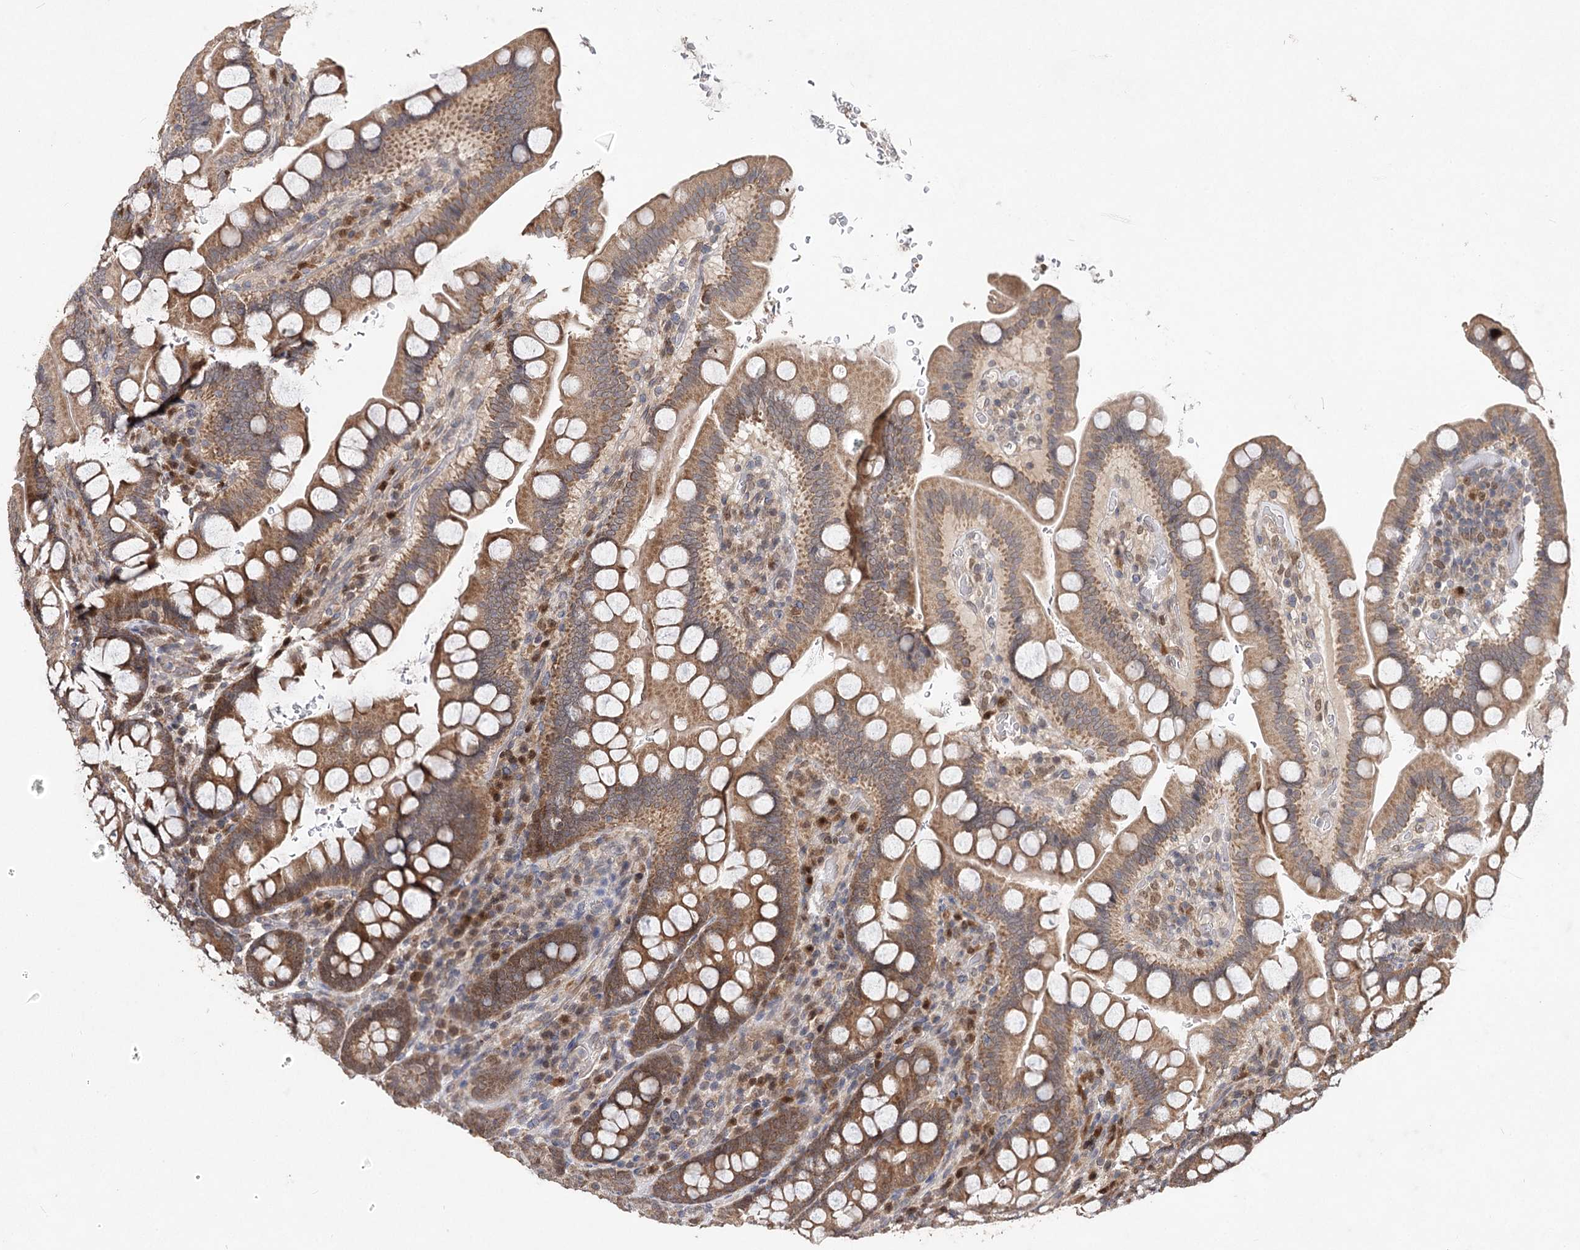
{"staining": {"intensity": "moderate", "quantity": ">75%", "location": "cytoplasmic/membranous"}, "tissue": "small intestine", "cell_type": "Glandular cells", "image_type": "normal", "snomed": [{"axis": "morphology", "description": "Normal tissue, NOS"}, {"axis": "topography", "description": "Stomach, upper"}, {"axis": "topography", "description": "Stomach, lower"}, {"axis": "topography", "description": "Small intestine"}], "caption": "This photomicrograph exhibits benign small intestine stained with IHC to label a protein in brown. The cytoplasmic/membranous of glandular cells show moderate positivity for the protein. Nuclei are counter-stained blue.", "gene": "NOPCHAP1", "patient": {"sex": "male", "age": 68}}